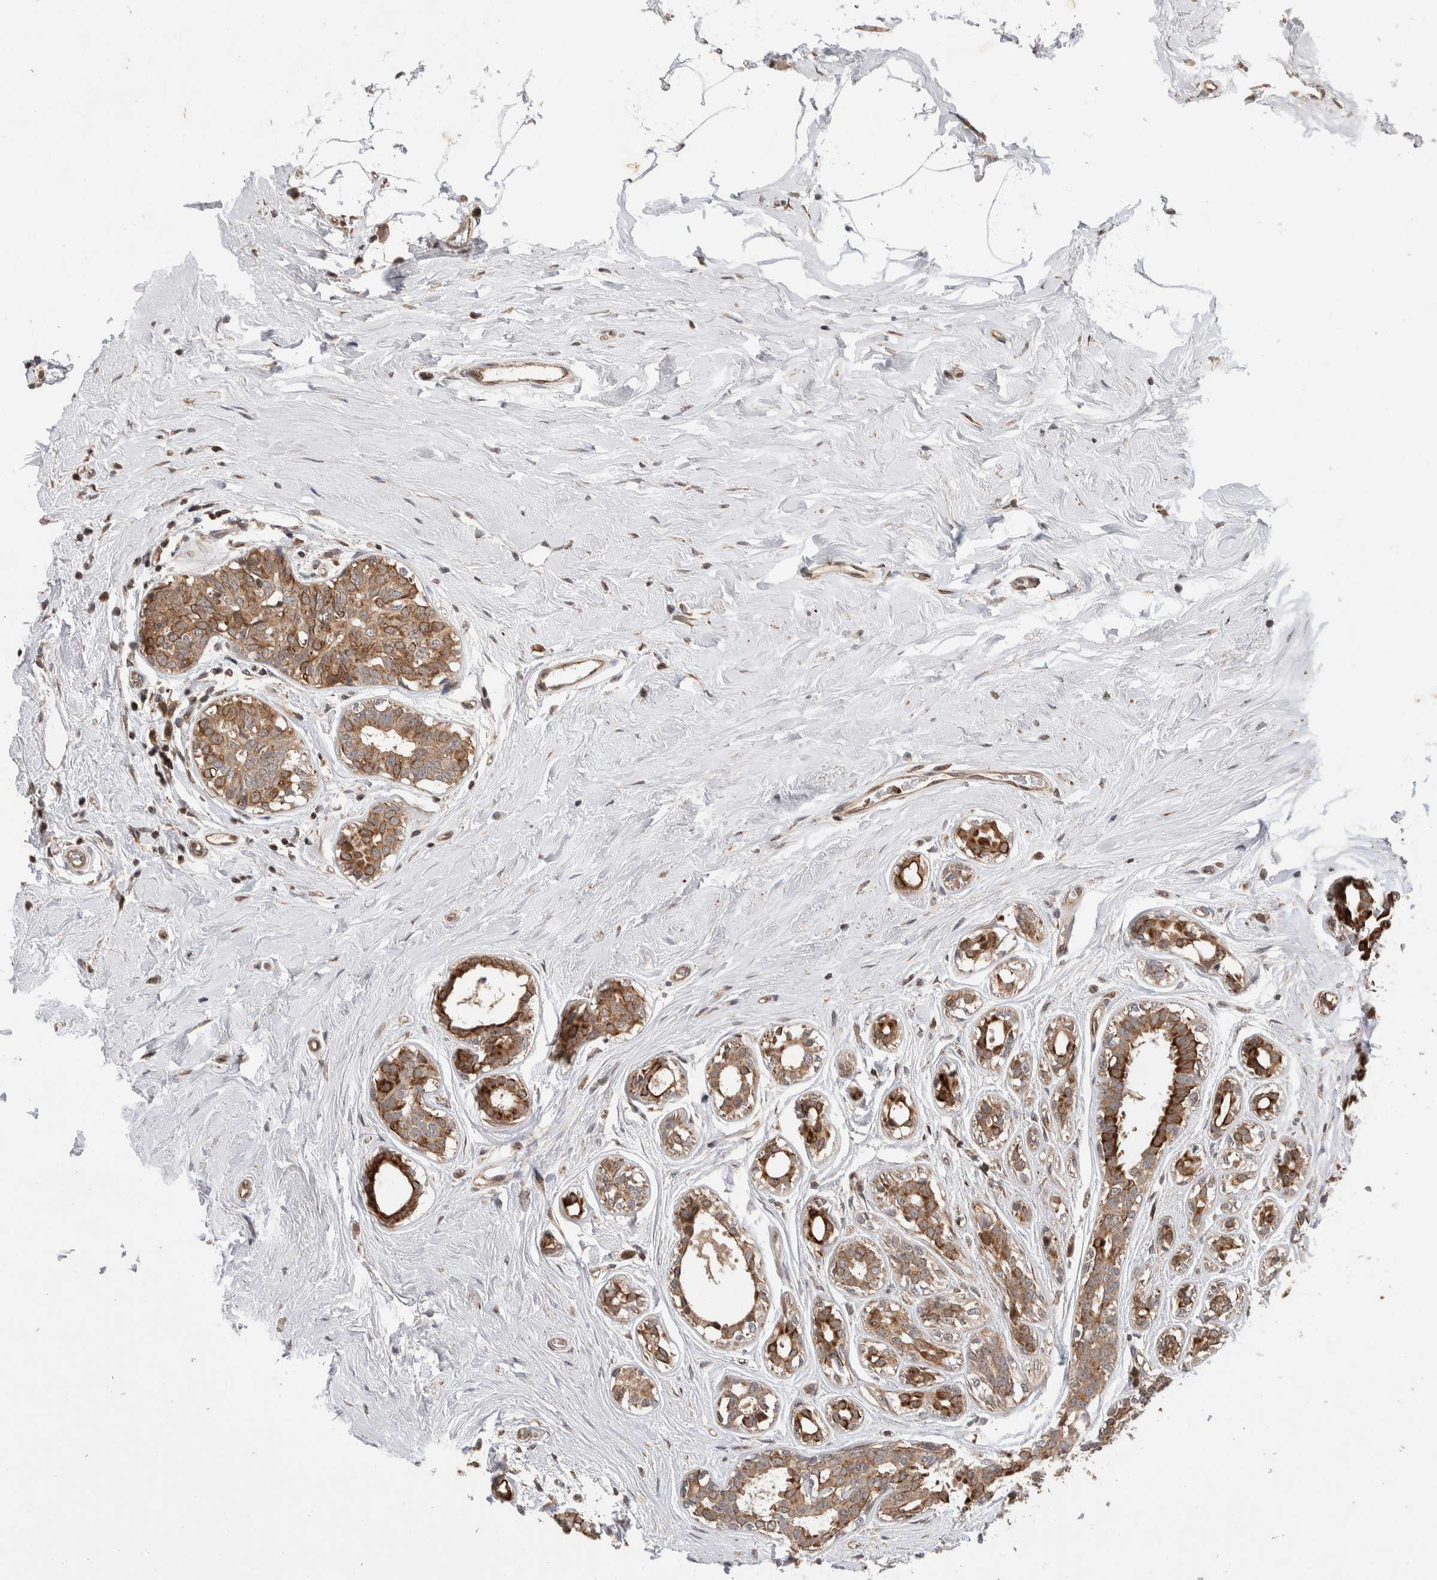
{"staining": {"intensity": "moderate", "quantity": ">75%", "location": "cytoplasmic/membranous"}, "tissue": "breast cancer", "cell_type": "Tumor cells", "image_type": "cancer", "snomed": [{"axis": "morphology", "description": "Duct carcinoma"}, {"axis": "topography", "description": "Breast"}], "caption": "Approximately >75% of tumor cells in breast cancer show moderate cytoplasmic/membranous protein positivity as visualized by brown immunohistochemical staining.", "gene": "ABHD11", "patient": {"sex": "female", "age": 55}}